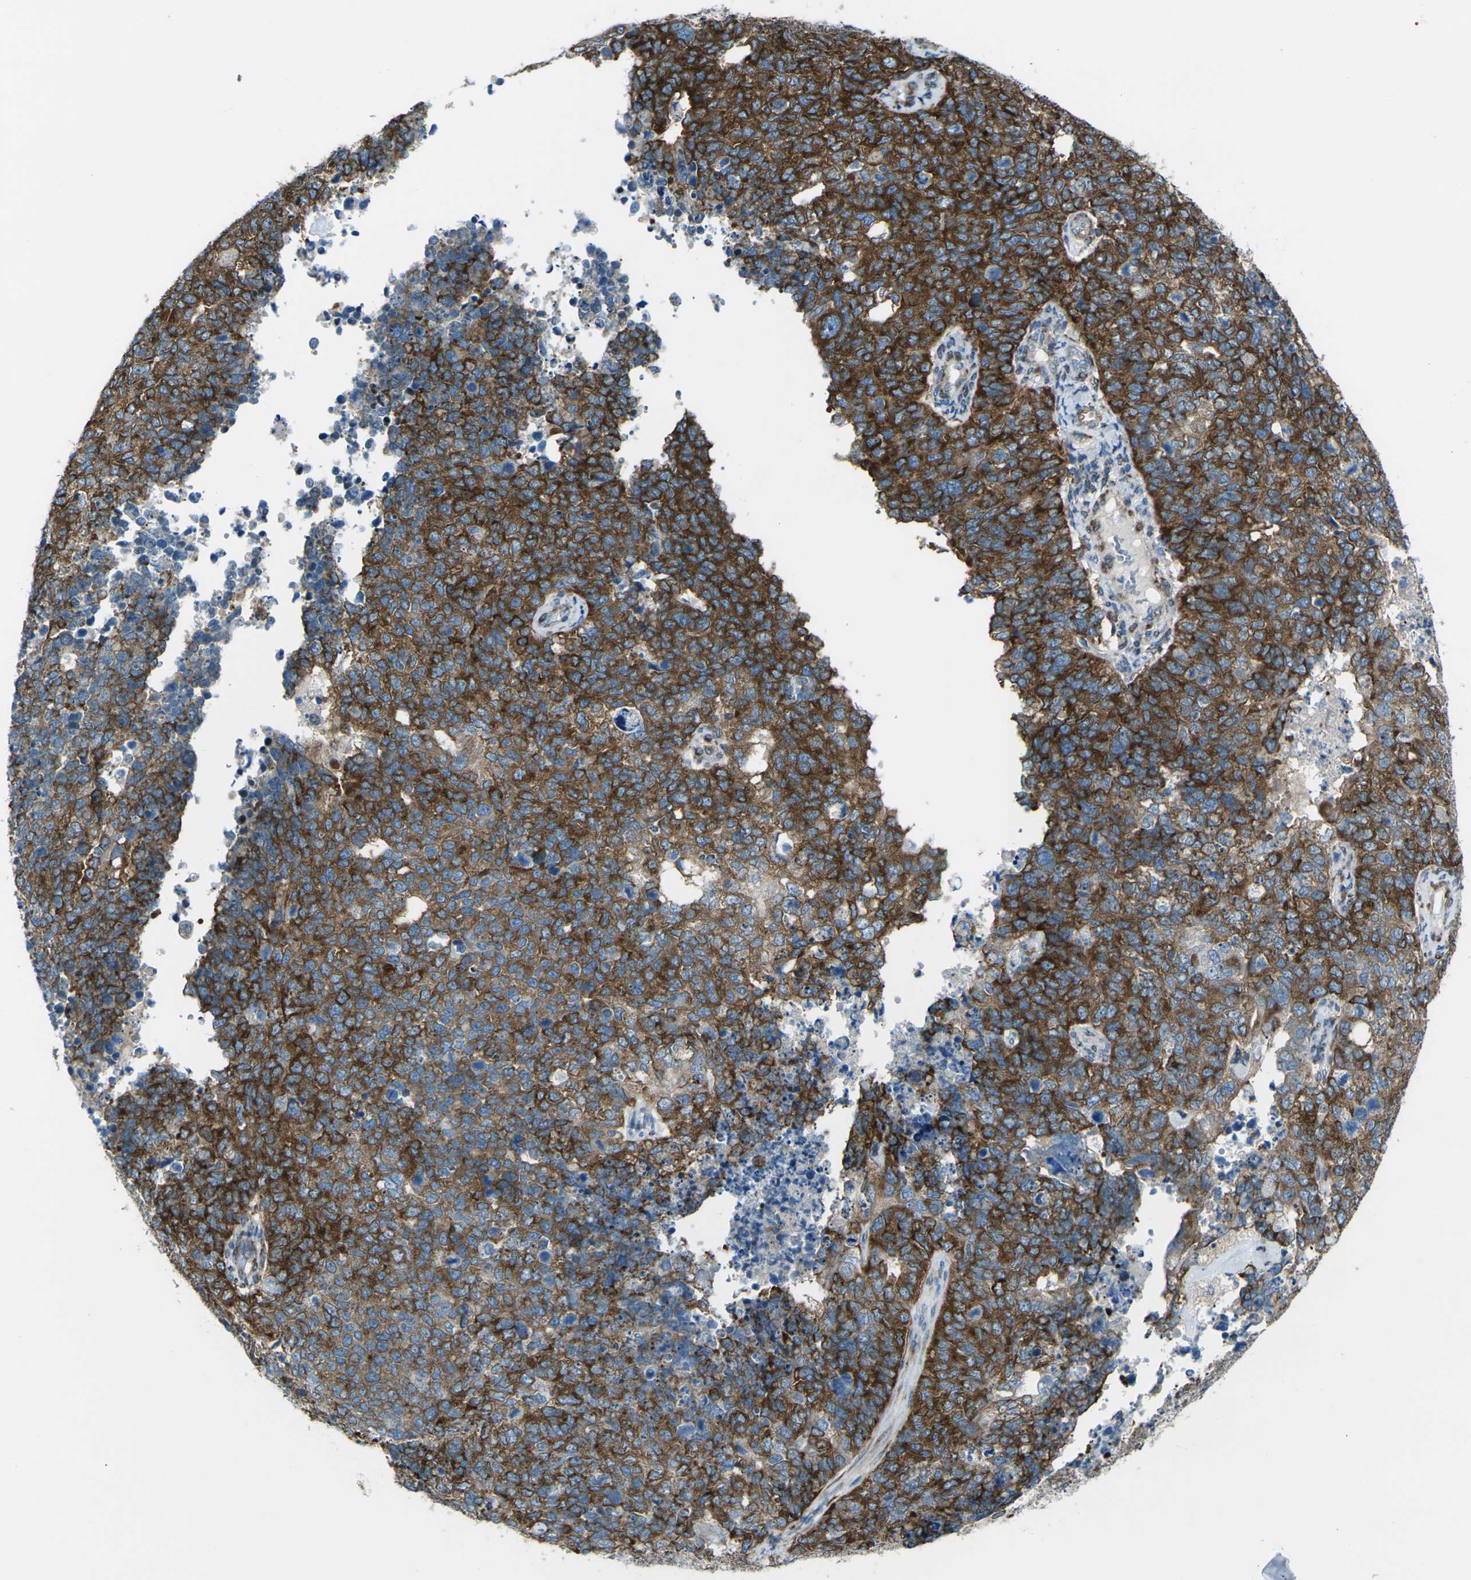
{"staining": {"intensity": "moderate", "quantity": ">75%", "location": "cytoplasmic/membranous"}, "tissue": "cervical cancer", "cell_type": "Tumor cells", "image_type": "cancer", "snomed": [{"axis": "morphology", "description": "Squamous cell carcinoma, NOS"}, {"axis": "topography", "description": "Cervix"}], "caption": "Moderate cytoplasmic/membranous expression for a protein is present in approximately >75% of tumor cells of cervical squamous cell carcinoma using immunohistochemistry (IHC).", "gene": "CELSR2", "patient": {"sex": "female", "age": 63}}